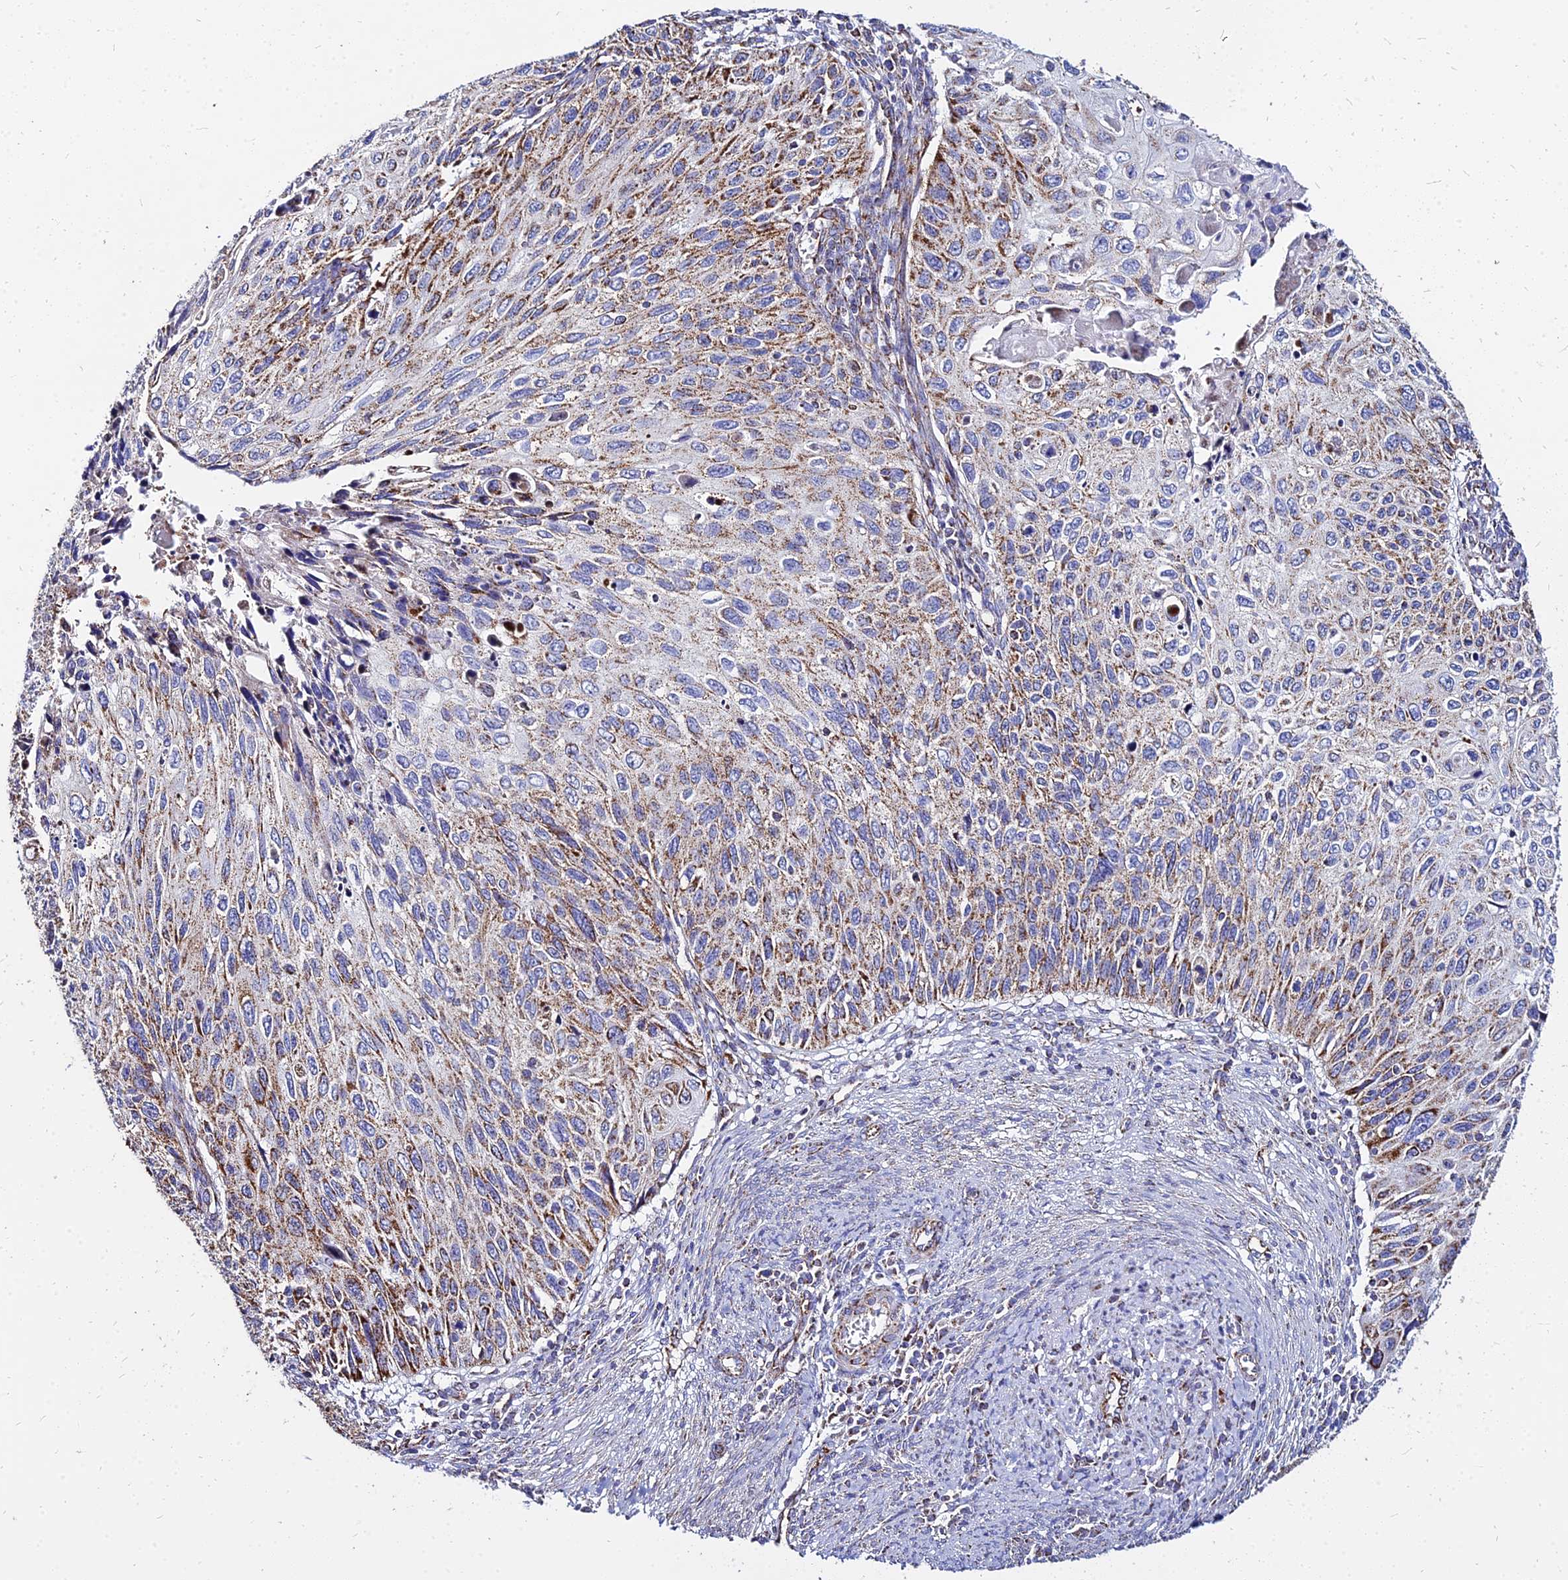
{"staining": {"intensity": "moderate", "quantity": ">75%", "location": "cytoplasmic/membranous"}, "tissue": "cervical cancer", "cell_type": "Tumor cells", "image_type": "cancer", "snomed": [{"axis": "morphology", "description": "Squamous cell carcinoma, NOS"}, {"axis": "topography", "description": "Cervix"}], "caption": "Moderate cytoplasmic/membranous protein positivity is appreciated in about >75% of tumor cells in cervical squamous cell carcinoma.", "gene": "DLD", "patient": {"sex": "female", "age": 70}}